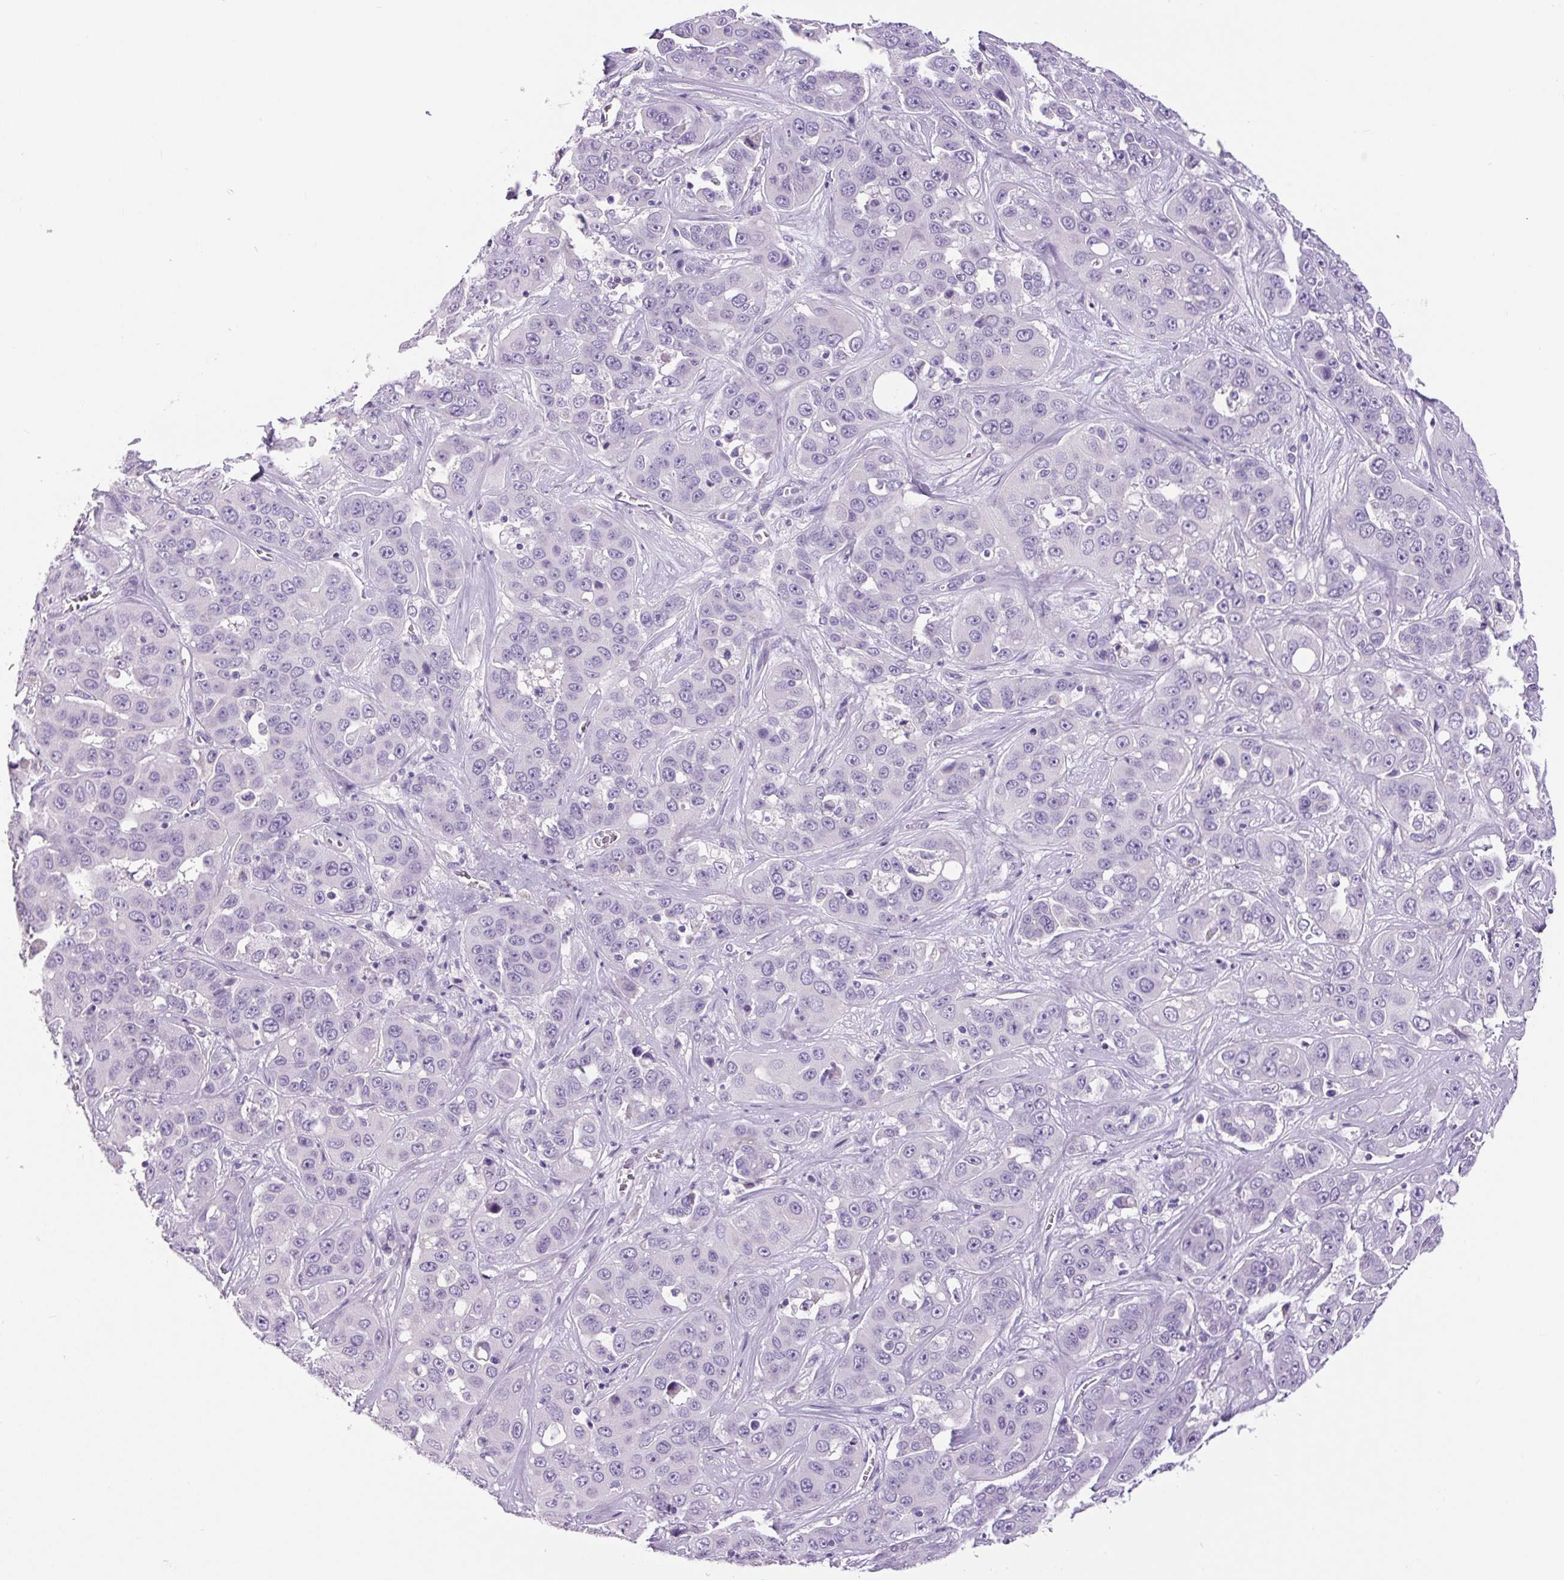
{"staining": {"intensity": "negative", "quantity": "none", "location": "none"}, "tissue": "liver cancer", "cell_type": "Tumor cells", "image_type": "cancer", "snomed": [{"axis": "morphology", "description": "Cholangiocarcinoma"}, {"axis": "topography", "description": "Liver"}], "caption": "Image shows no protein staining in tumor cells of liver cancer (cholangiocarcinoma) tissue.", "gene": "CHGA", "patient": {"sex": "female", "age": 52}}